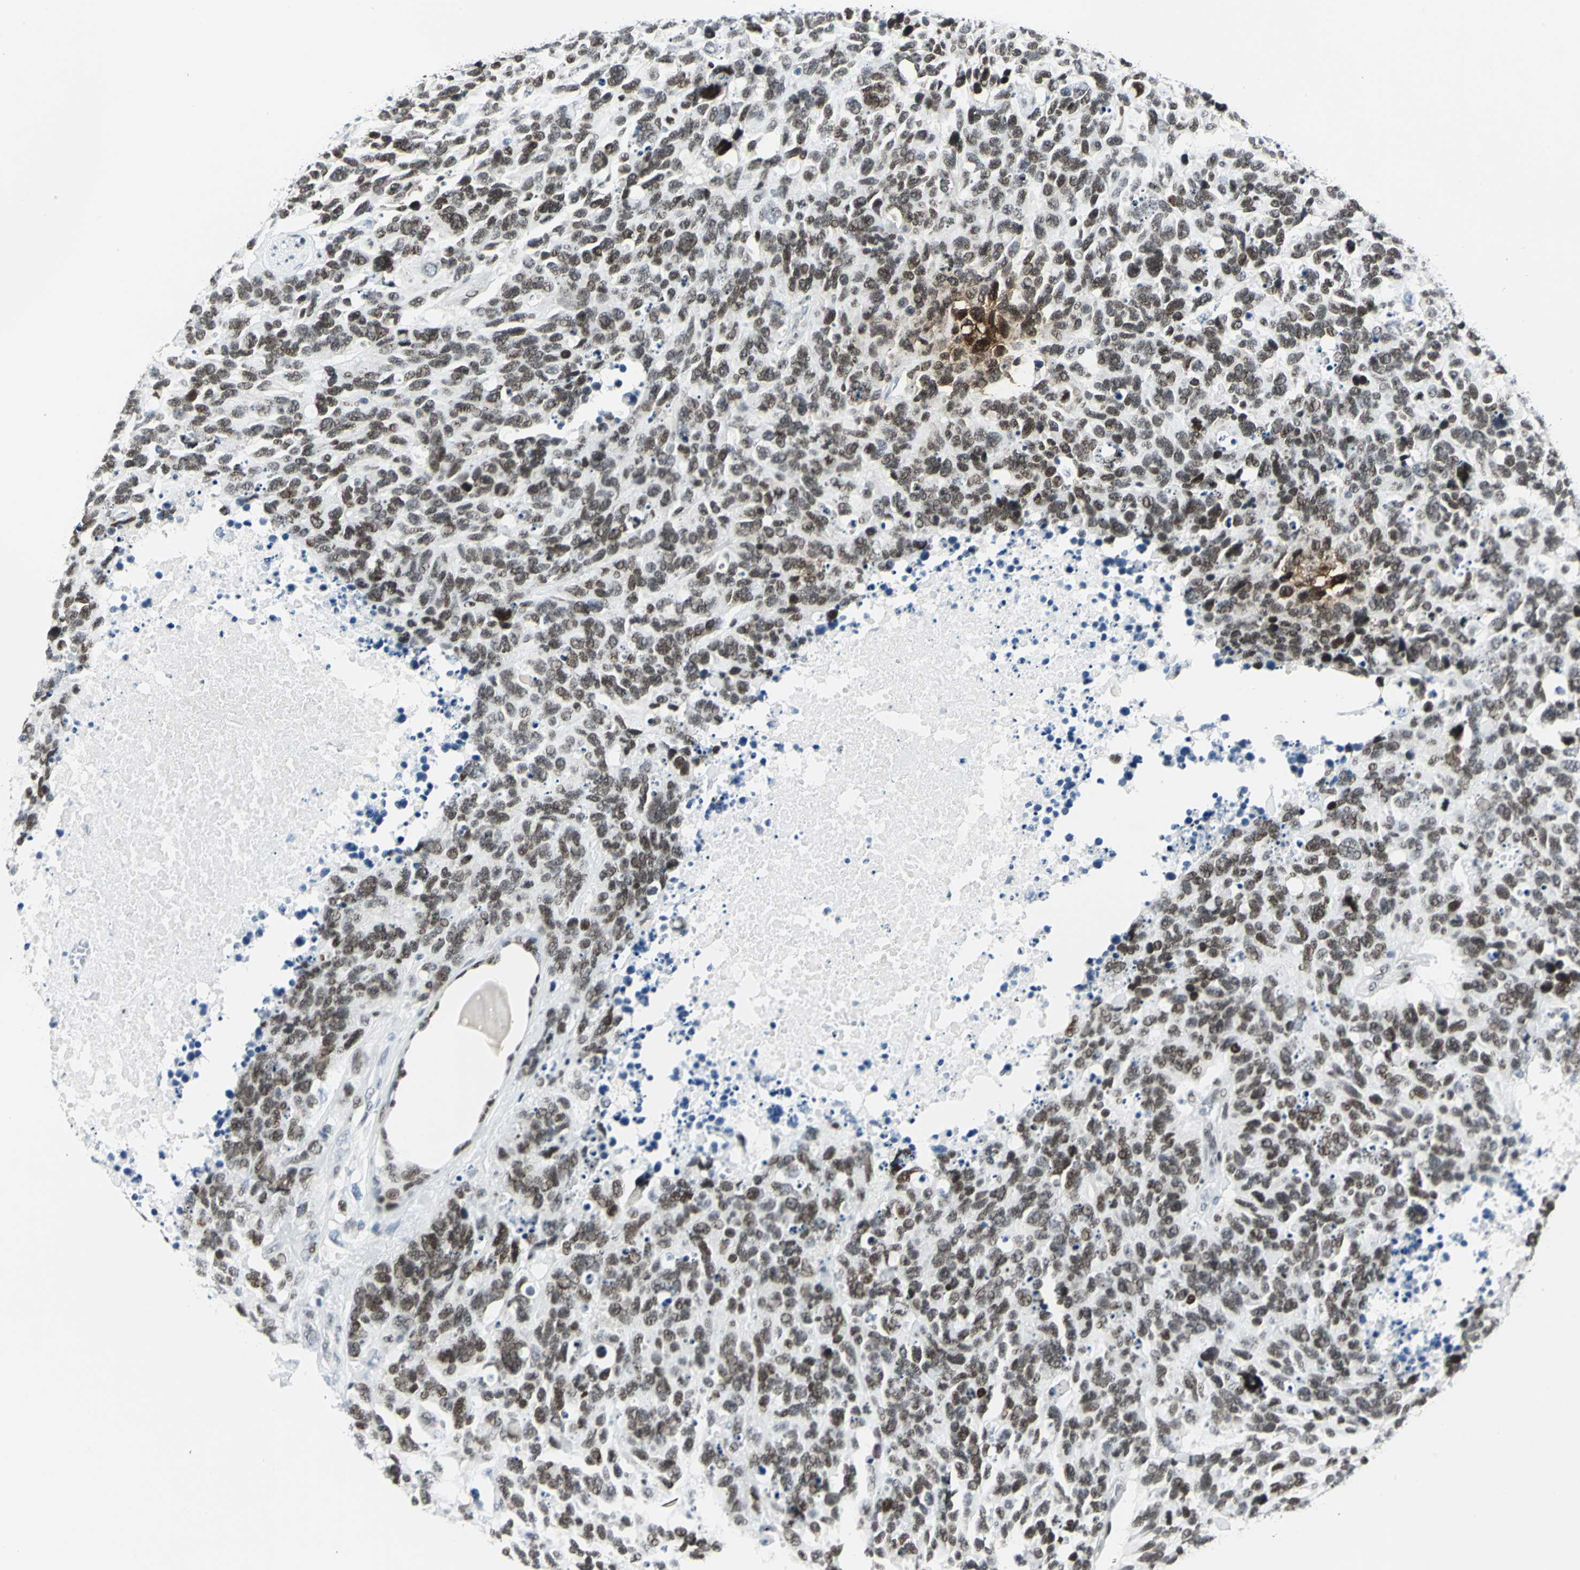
{"staining": {"intensity": "strong", "quantity": ">75%", "location": "nuclear"}, "tissue": "lung cancer", "cell_type": "Tumor cells", "image_type": "cancer", "snomed": [{"axis": "morphology", "description": "Neoplasm, malignant, NOS"}, {"axis": "topography", "description": "Lung"}], "caption": "Protein positivity by immunohistochemistry demonstrates strong nuclear expression in approximately >75% of tumor cells in malignant neoplasm (lung). Using DAB (3,3'-diaminobenzidine) (brown) and hematoxylin (blue) stains, captured at high magnification using brightfield microscopy.", "gene": "MEIS2", "patient": {"sex": "female", "age": 58}}